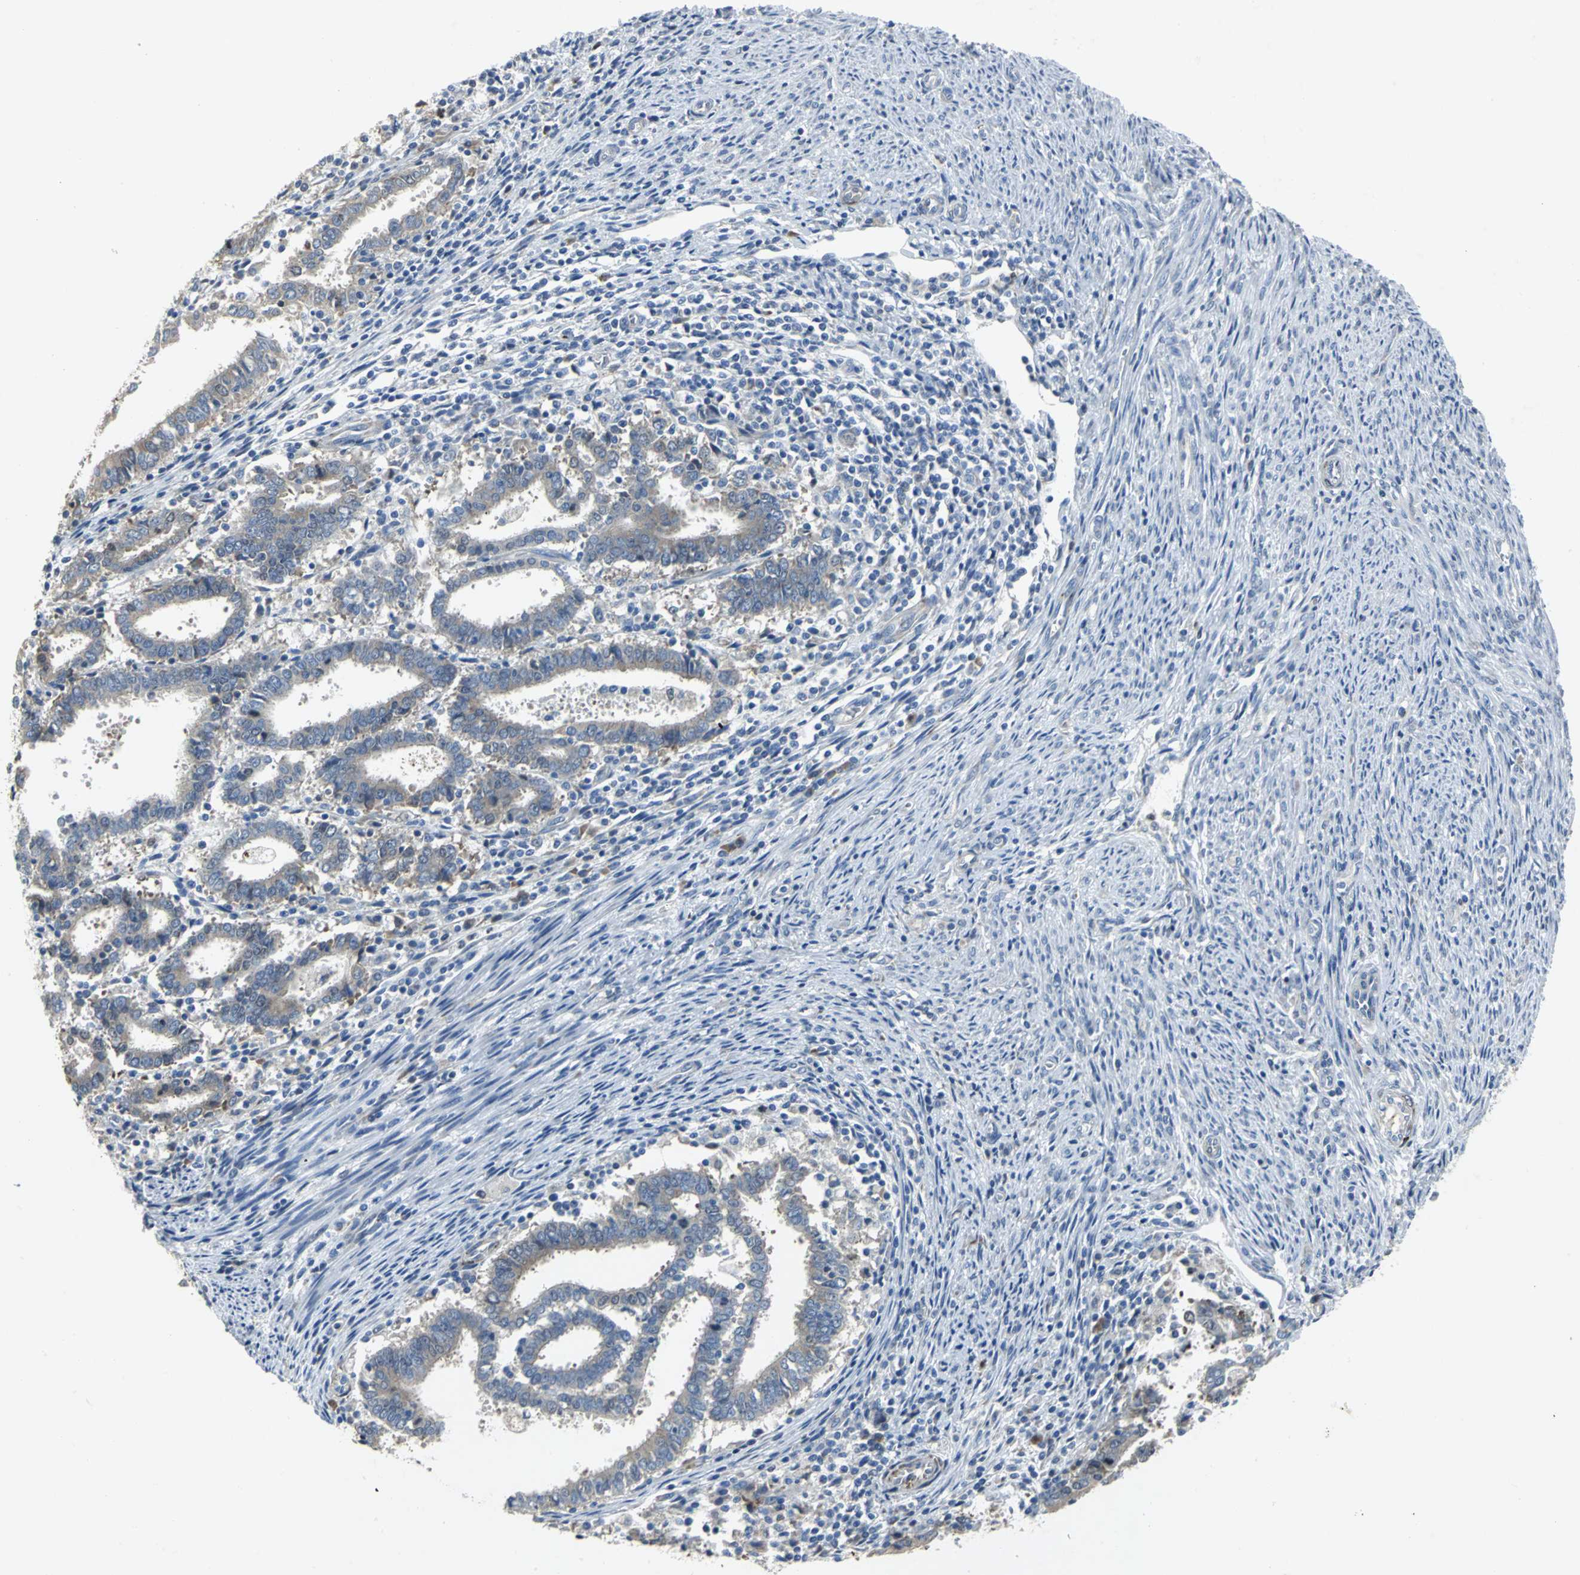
{"staining": {"intensity": "weak", "quantity": ">75%", "location": "cytoplasmic/membranous"}, "tissue": "endometrial cancer", "cell_type": "Tumor cells", "image_type": "cancer", "snomed": [{"axis": "morphology", "description": "Adenocarcinoma, NOS"}, {"axis": "topography", "description": "Uterus"}], "caption": "Brown immunohistochemical staining in human endometrial cancer (adenocarcinoma) shows weak cytoplasmic/membranous positivity in approximately >75% of tumor cells.", "gene": "EIF5A", "patient": {"sex": "female", "age": 83}}